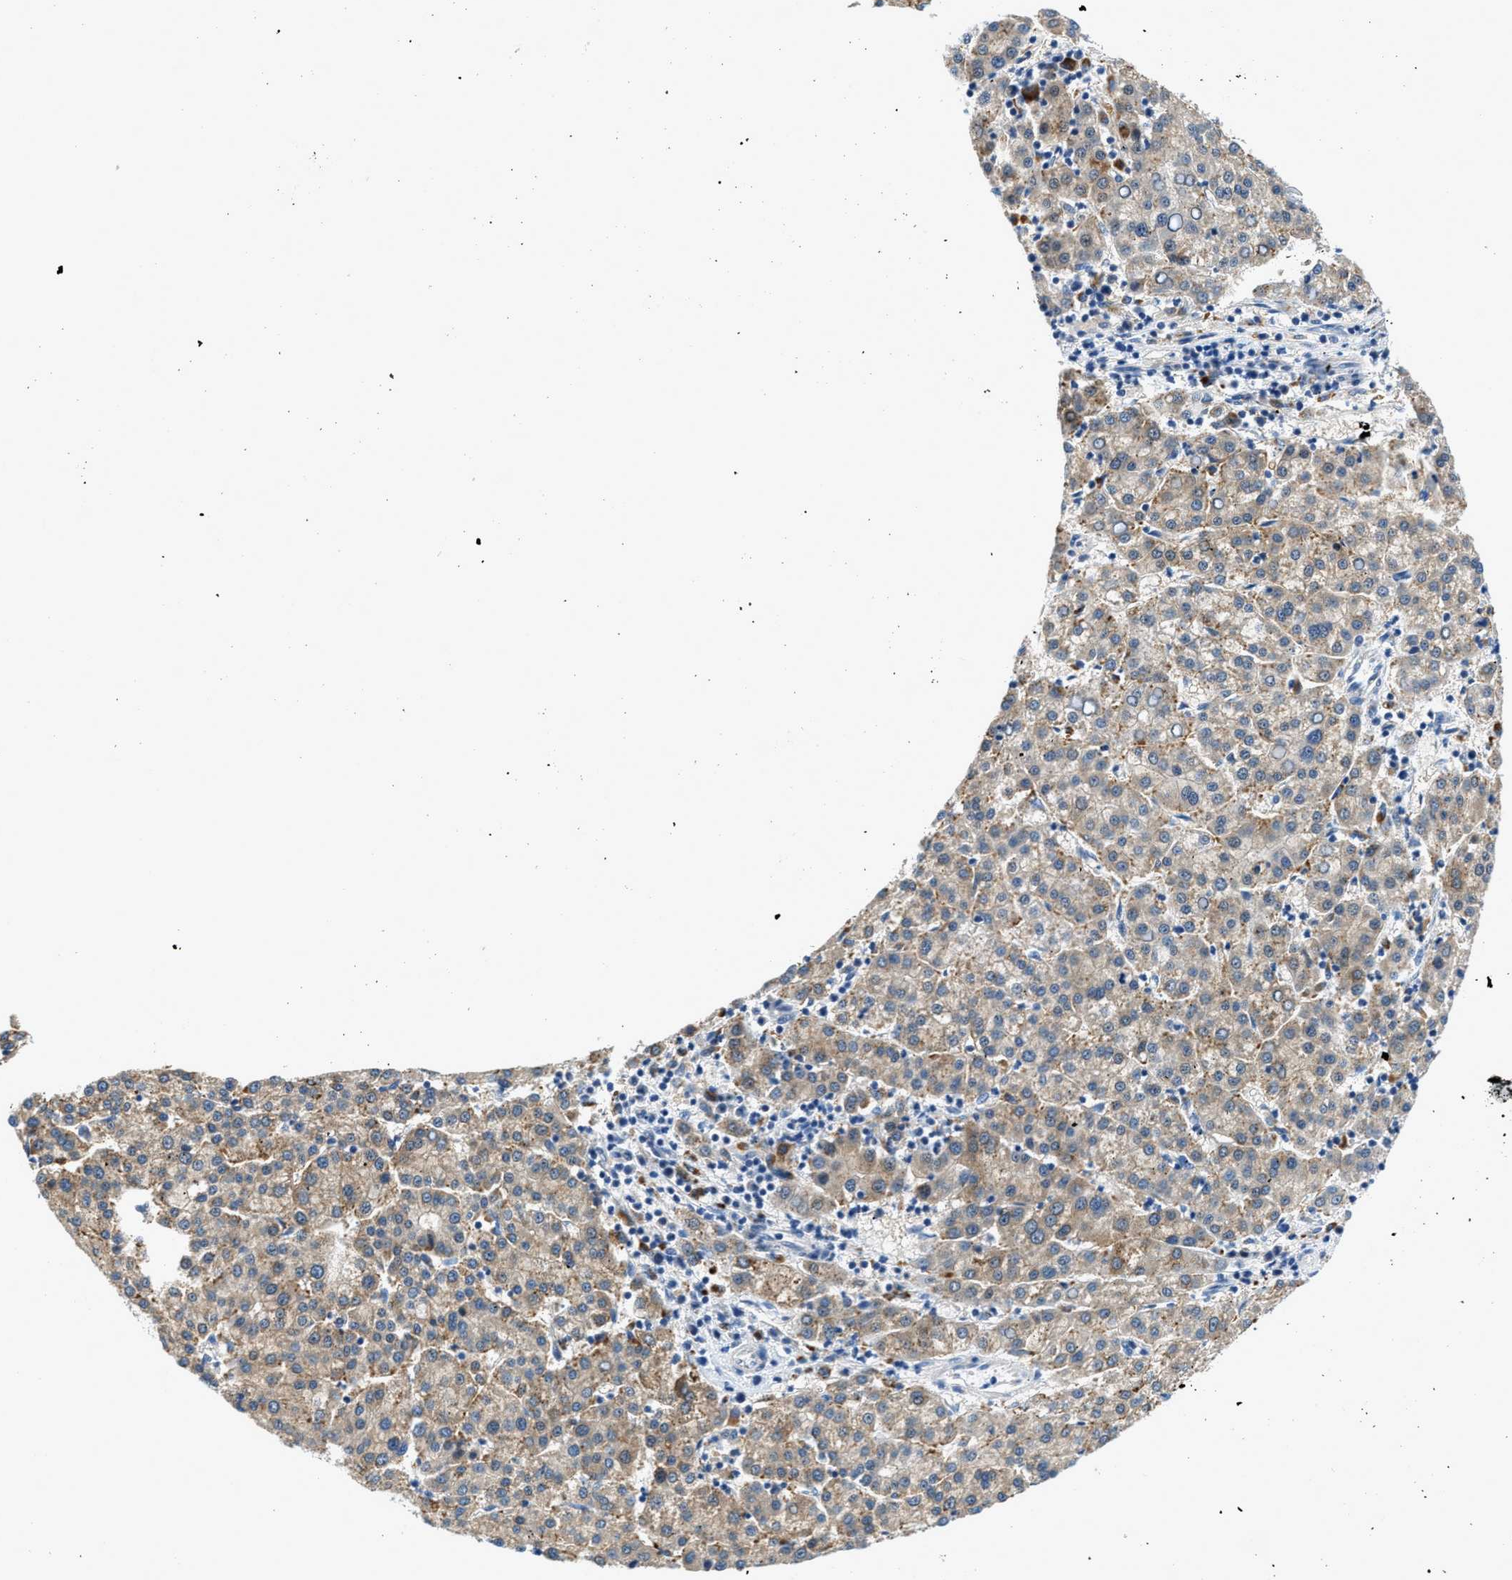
{"staining": {"intensity": "moderate", "quantity": ">75%", "location": "cytoplasmic/membranous"}, "tissue": "liver cancer", "cell_type": "Tumor cells", "image_type": "cancer", "snomed": [{"axis": "morphology", "description": "Carcinoma, Hepatocellular, NOS"}, {"axis": "topography", "description": "Liver"}], "caption": "Immunohistochemical staining of human hepatocellular carcinoma (liver) exhibits moderate cytoplasmic/membranous protein positivity in approximately >75% of tumor cells. (Brightfield microscopy of DAB IHC at high magnification).", "gene": "ADGRE3", "patient": {"sex": "female", "age": 58}}